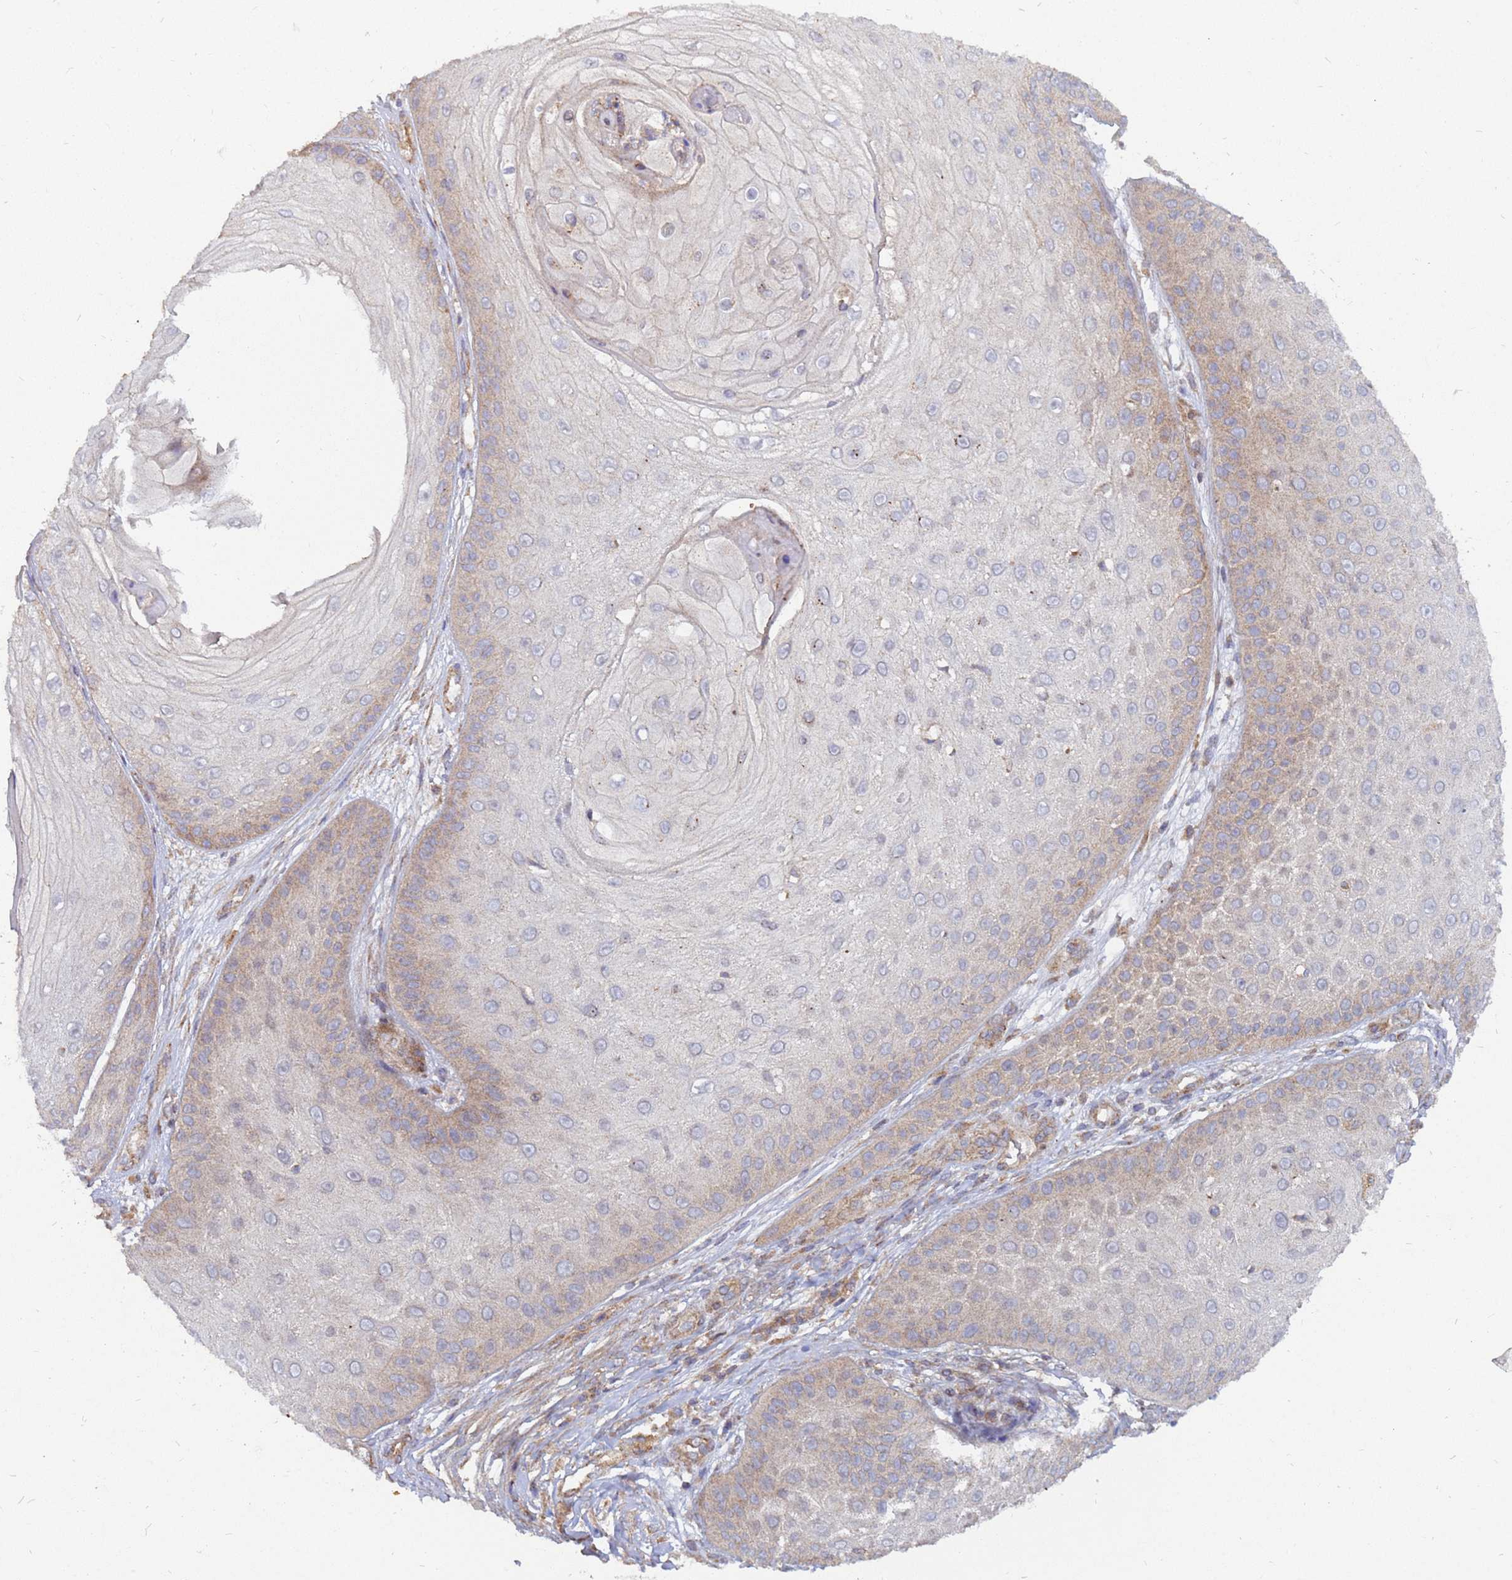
{"staining": {"intensity": "weak", "quantity": "25%-75%", "location": "cytoplasmic/membranous"}, "tissue": "skin cancer", "cell_type": "Tumor cells", "image_type": "cancer", "snomed": [{"axis": "morphology", "description": "Squamous cell carcinoma, NOS"}, {"axis": "topography", "description": "Skin"}], "caption": "Skin cancer stained with DAB (3,3'-diaminobenzidine) immunohistochemistry (IHC) reveals low levels of weak cytoplasmic/membranous staining in approximately 25%-75% of tumor cells.", "gene": "CDC34", "patient": {"sex": "male", "age": 70}}